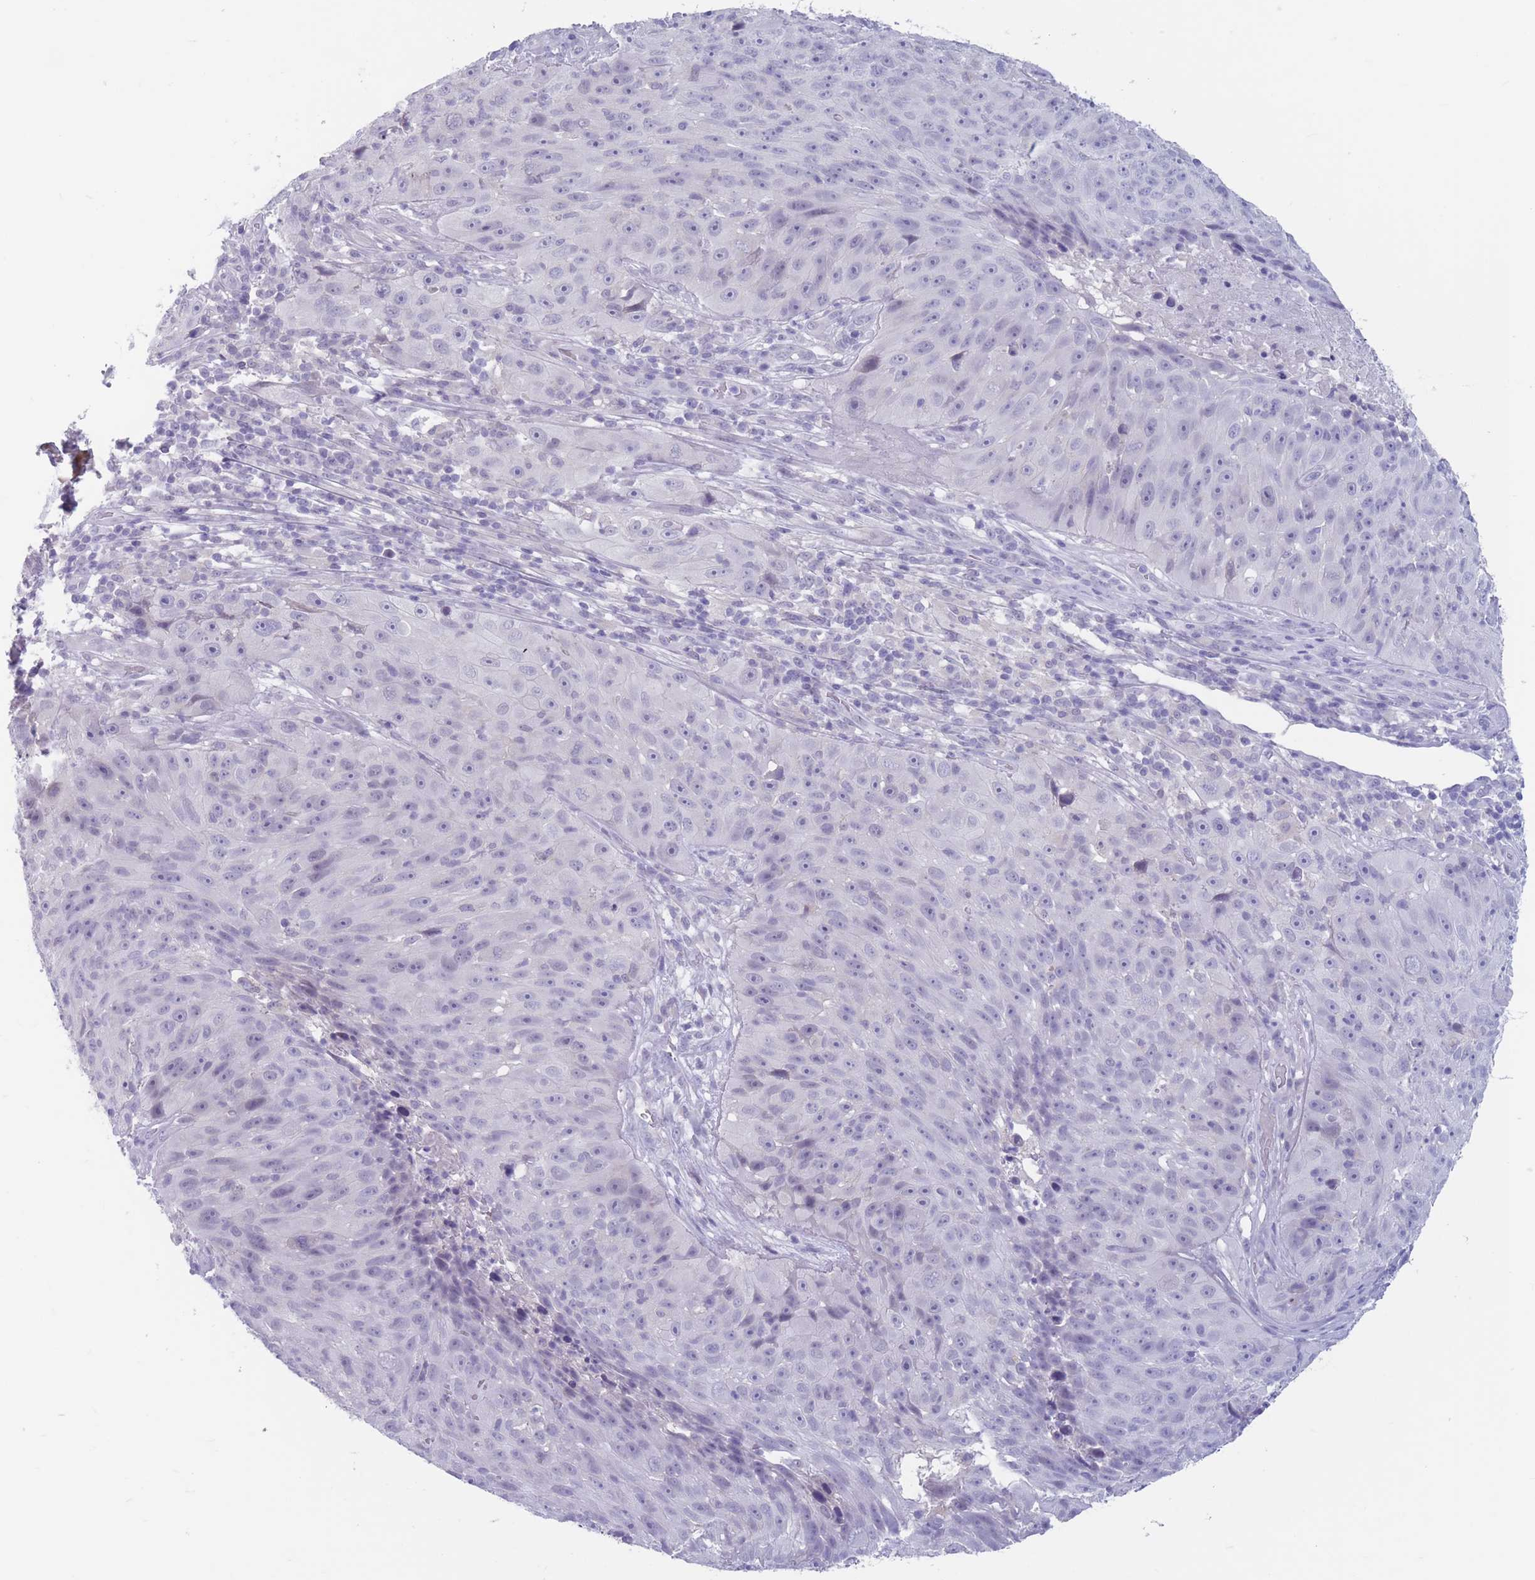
{"staining": {"intensity": "negative", "quantity": "none", "location": "none"}, "tissue": "skin cancer", "cell_type": "Tumor cells", "image_type": "cancer", "snomed": [{"axis": "morphology", "description": "Squamous cell carcinoma, NOS"}, {"axis": "topography", "description": "Skin"}], "caption": "Tumor cells are negative for brown protein staining in skin squamous cell carcinoma. Brightfield microscopy of immunohistochemistry (IHC) stained with DAB (3,3'-diaminobenzidine) (brown) and hematoxylin (blue), captured at high magnification.", "gene": "DPYD", "patient": {"sex": "female", "age": 87}}